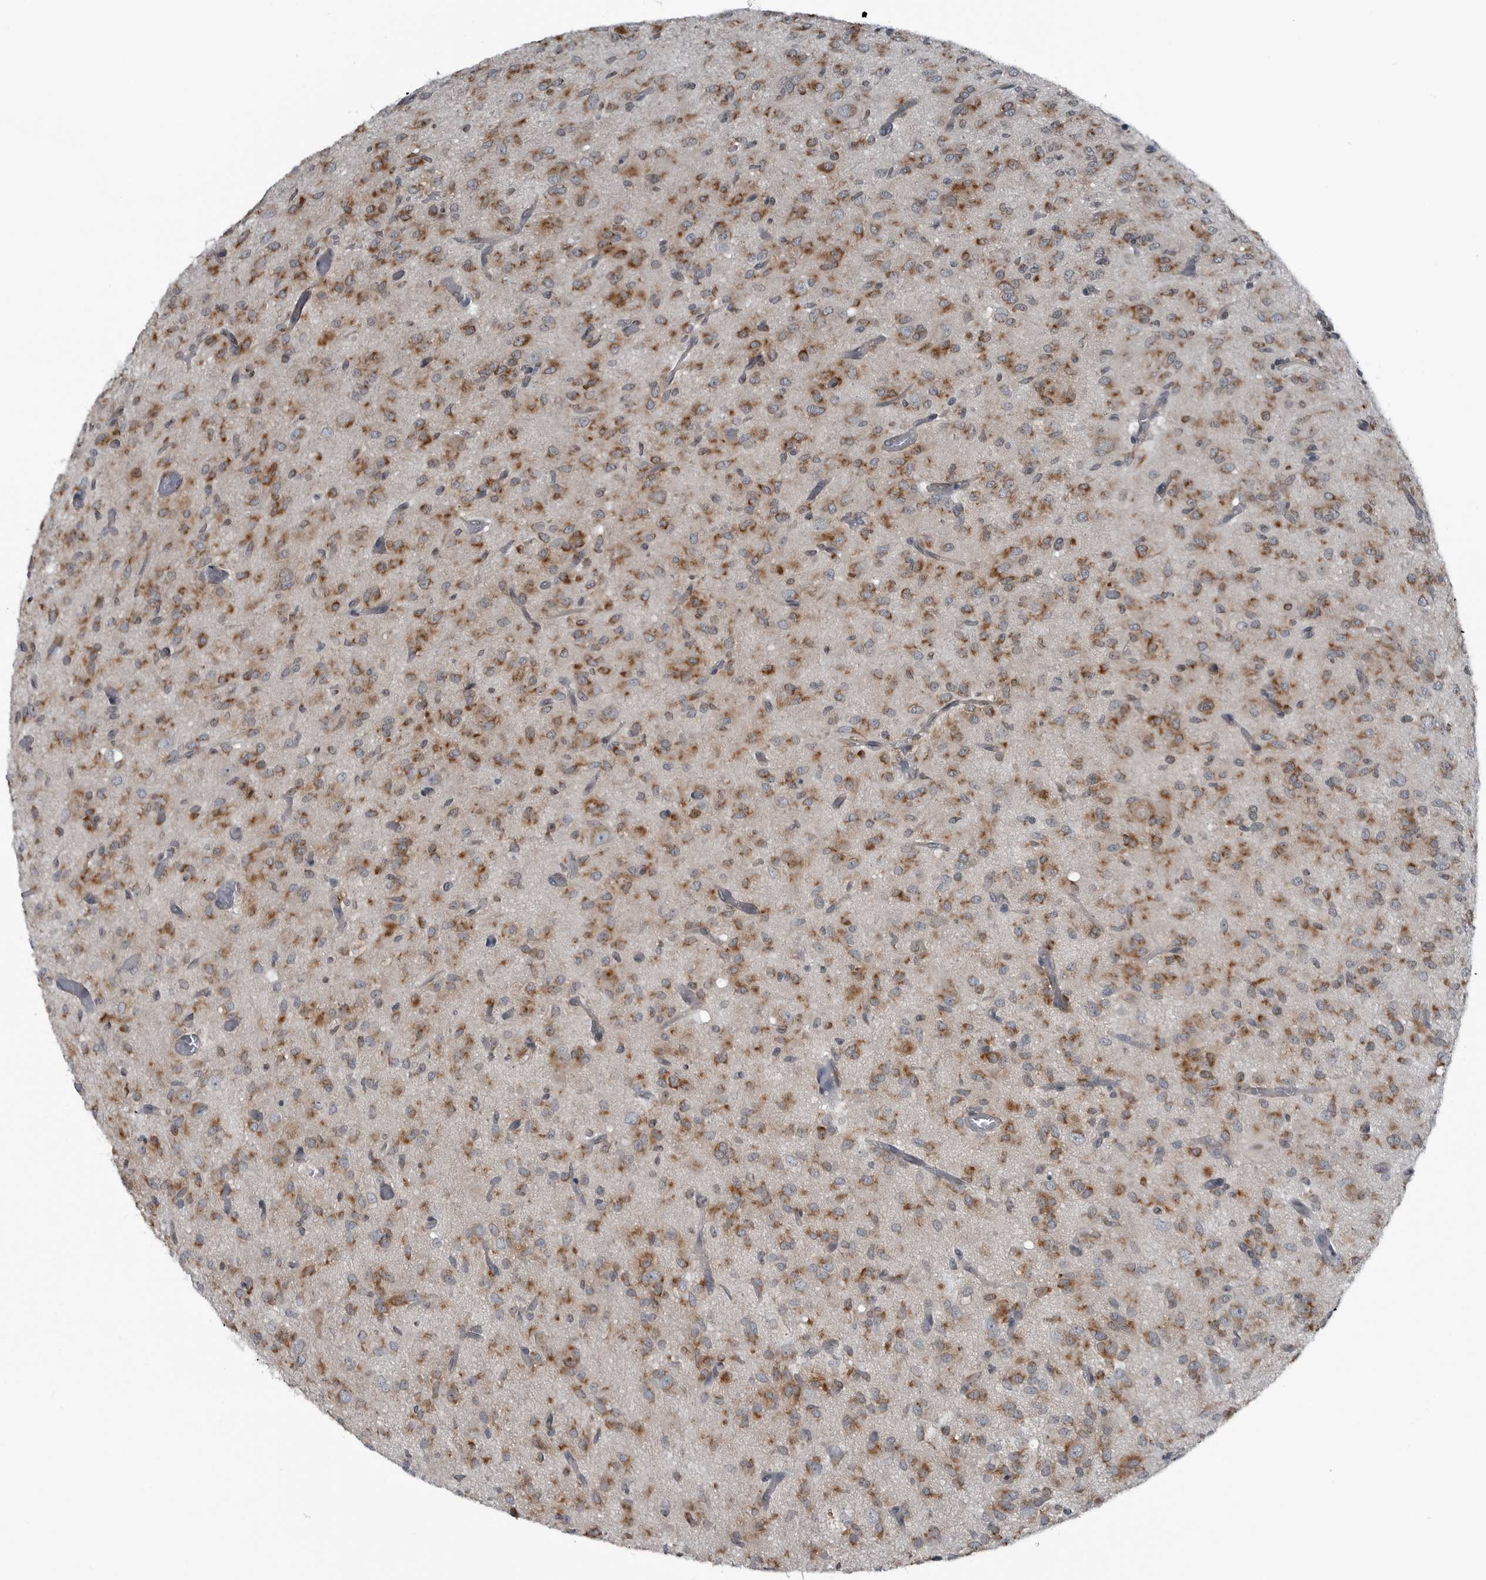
{"staining": {"intensity": "moderate", "quantity": ">75%", "location": "cytoplasmic/membranous"}, "tissue": "glioma", "cell_type": "Tumor cells", "image_type": "cancer", "snomed": [{"axis": "morphology", "description": "Glioma, malignant, High grade"}, {"axis": "topography", "description": "Brain"}], "caption": "Glioma stained for a protein (brown) displays moderate cytoplasmic/membranous positive positivity in about >75% of tumor cells.", "gene": "CEP85", "patient": {"sex": "female", "age": 59}}